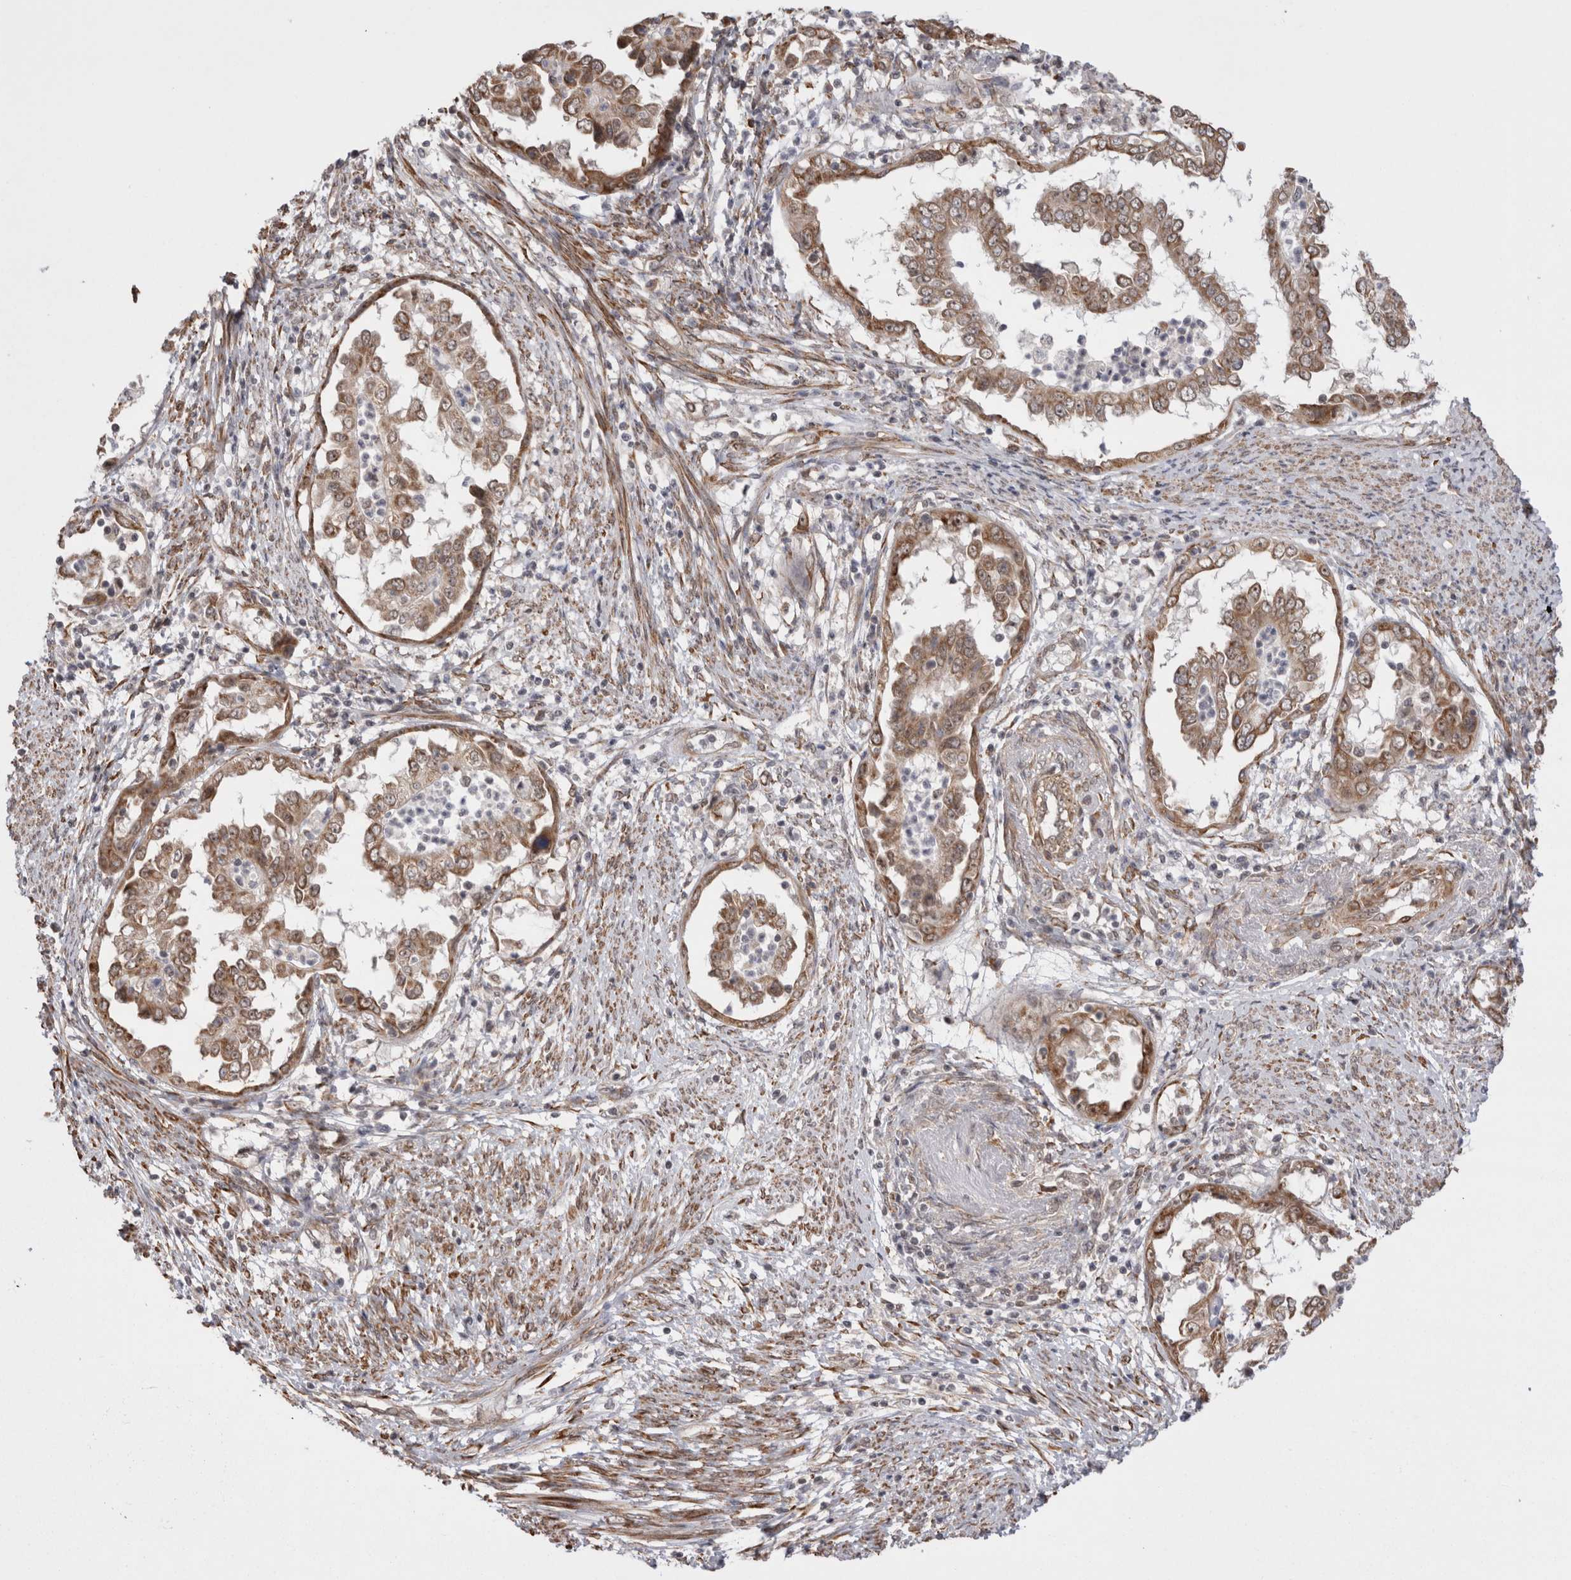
{"staining": {"intensity": "moderate", "quantity": ">75%", "location": "cytoplasmic/membranous,nuclear"}, "tissue": "endometrial cancer", "cell_type": "Tumor cells", "image_type": "cancer", "snomed": [{"axis": "morphology", "description": "Adenocarcinoma, NOS"}, {"axis": "topography", "description": "Endometrium"}], "caption": "A histopathology image of endometrial cancer stained for a protein exhibits moderate cytoplasmic/membranous and nuclear brown staining in tumor cells.", "gene": "EXOSC4", "patient": {"sex": "female", "age": 85}}